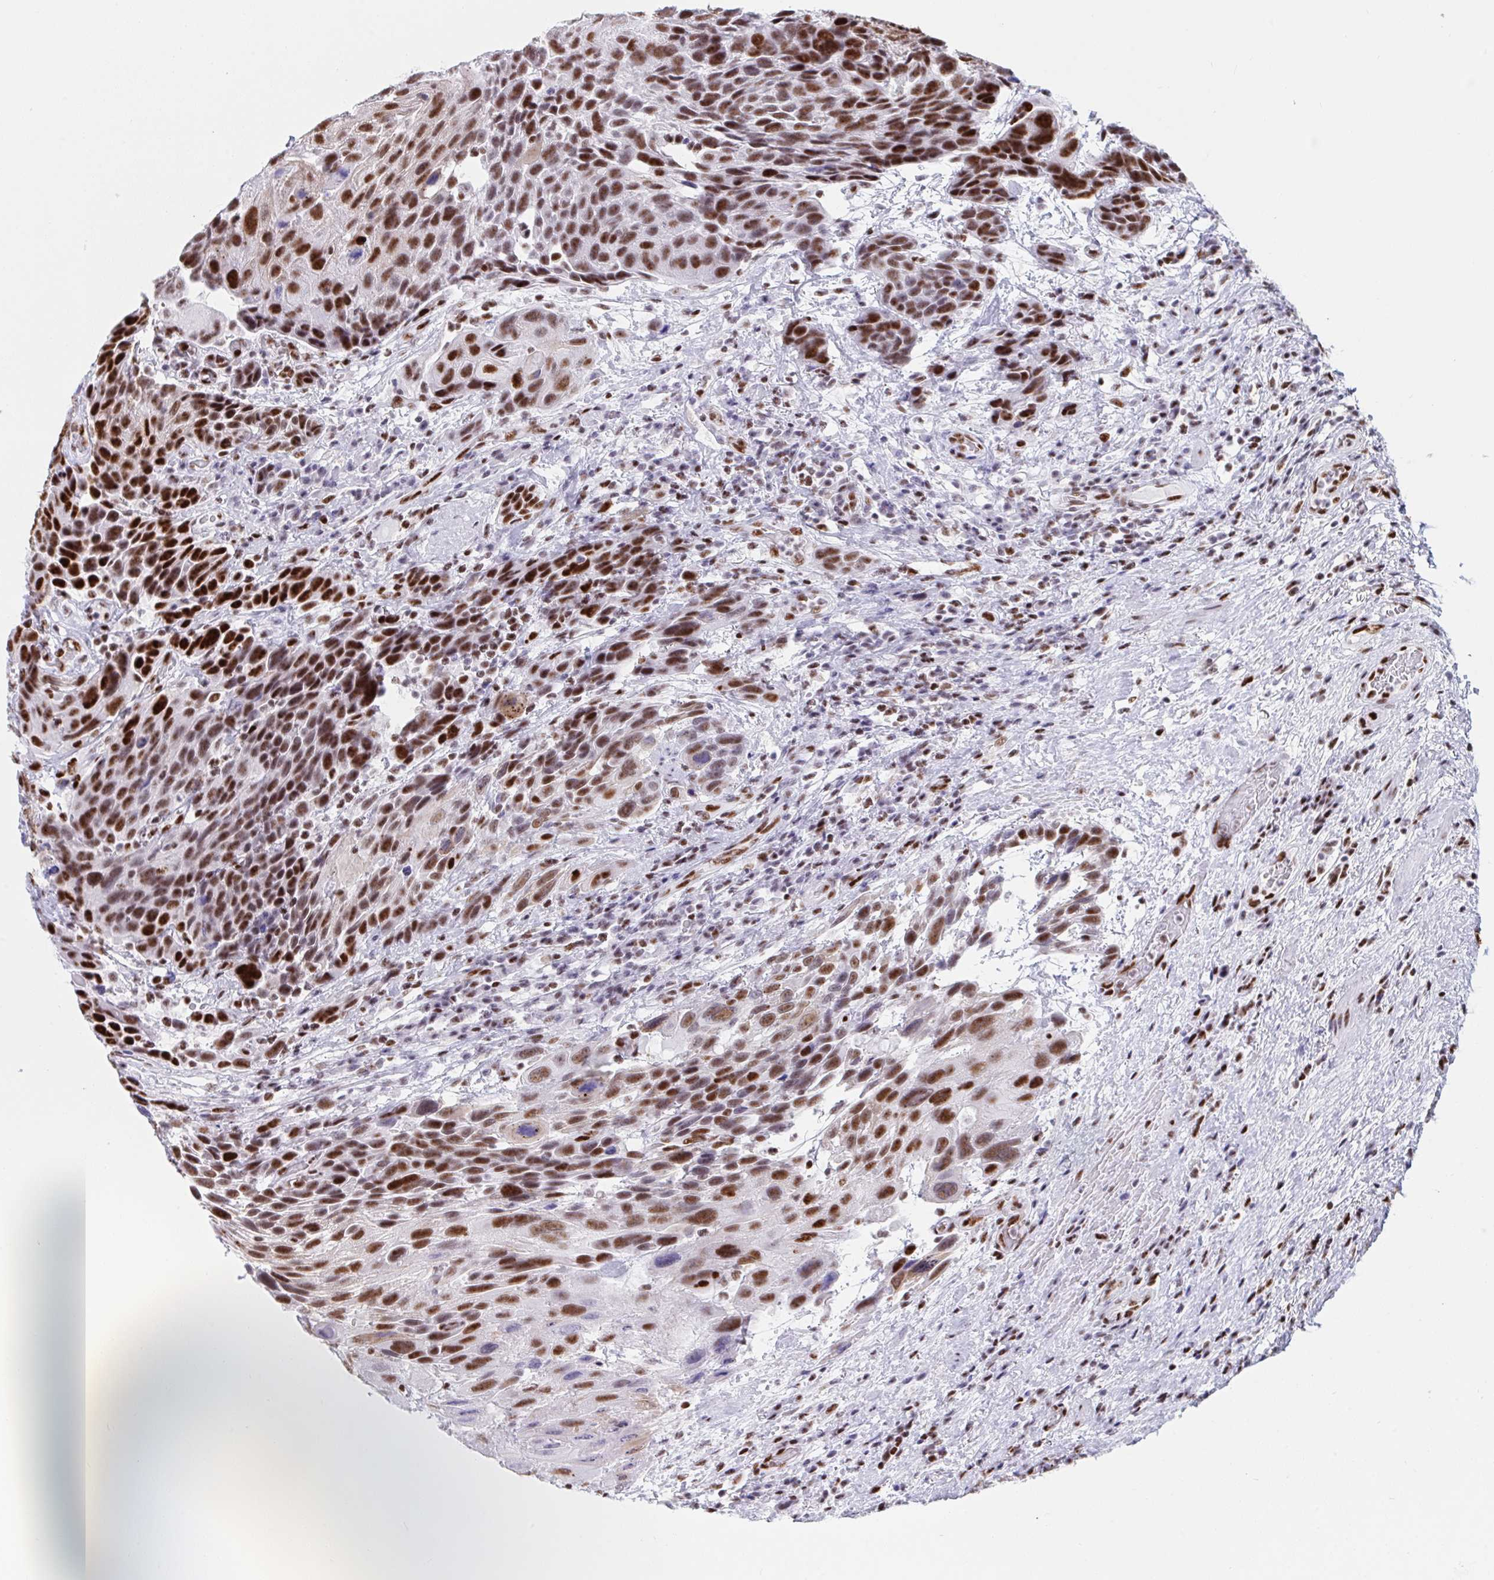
{"staining": {"intensity": "strong", "quantity": ">75%", "location": "nuclear"}, "tissue": "urothelial cancer", "cell_type": "Tumor cells", "image_type": "cancer", "snomed": [{"axis": "morphology", "description": "Urothelial carcinoma, High grade"}, {"axis": "topography", "description": "Urinary bladder"}], "caption": "Protein staining of urothelial carcinoma (high-grade) tissue exhibits strong nuclear staining in approximately >75% of tumor cells.", "gene": "IKZF2", "patient": {"sex": "female", "age": 70}}